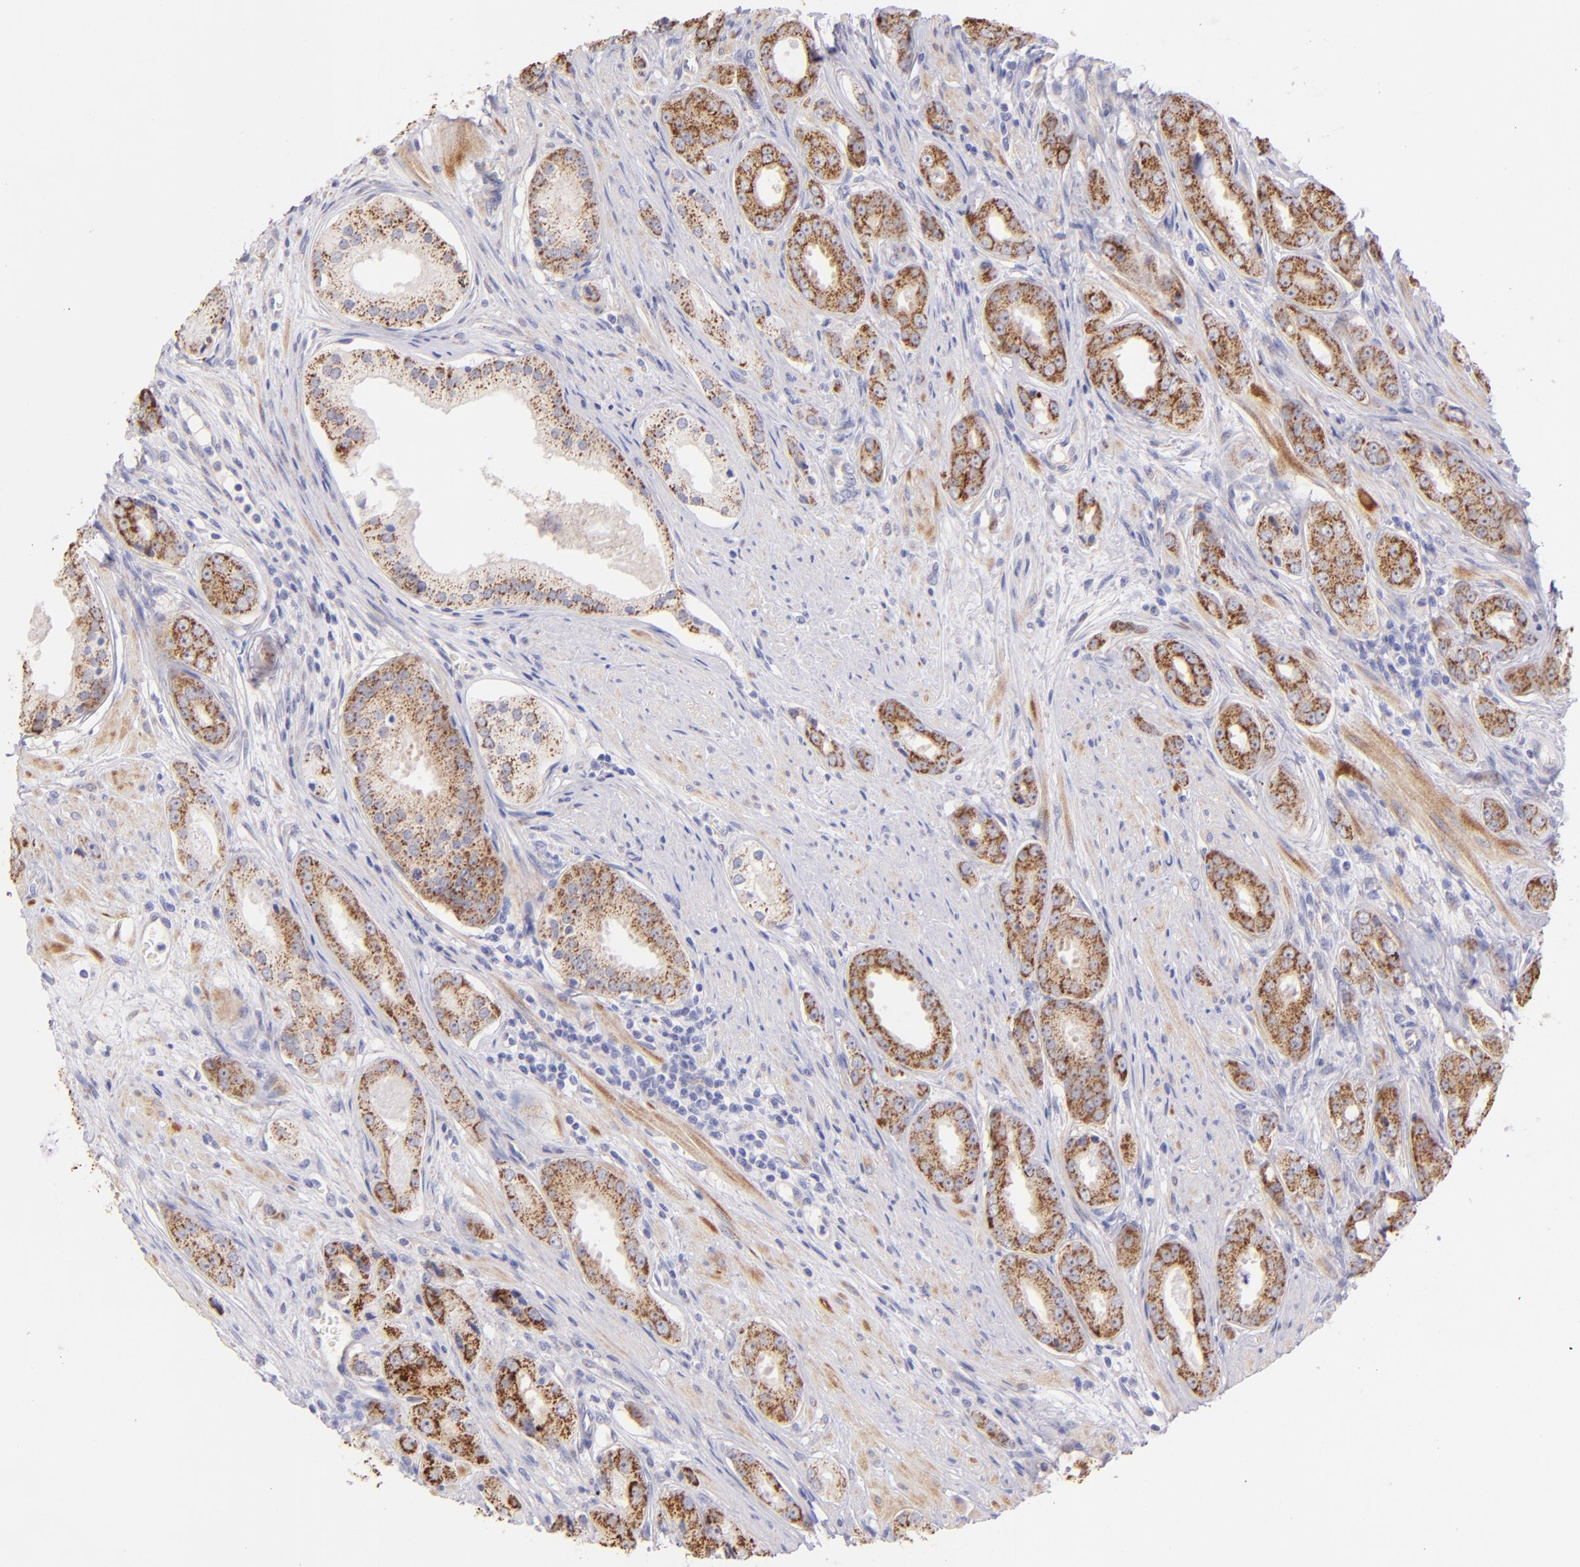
{"staining": {"intensity": "moderate", "quantity": ">75%", "location": "cytoplasmic/membranous"}, "tissue": "prostate cancer", "cell_type": "Tumor cells", "image_type": "cancer", "snomed": [{"axis": "morphology", "description": "Adenocarcinoma, Medium grade"}, {"axis": "topography", "description": "Prostate"}], "caption": "A histopathology image of human medium-grade adenocarcinoma (prostate) stained for a protein shows moderate cytoplasmic/membranous brown staining in tumor cells.", "gene": "SH2D4A", "patient": {"sex": "male", "age": 53}}